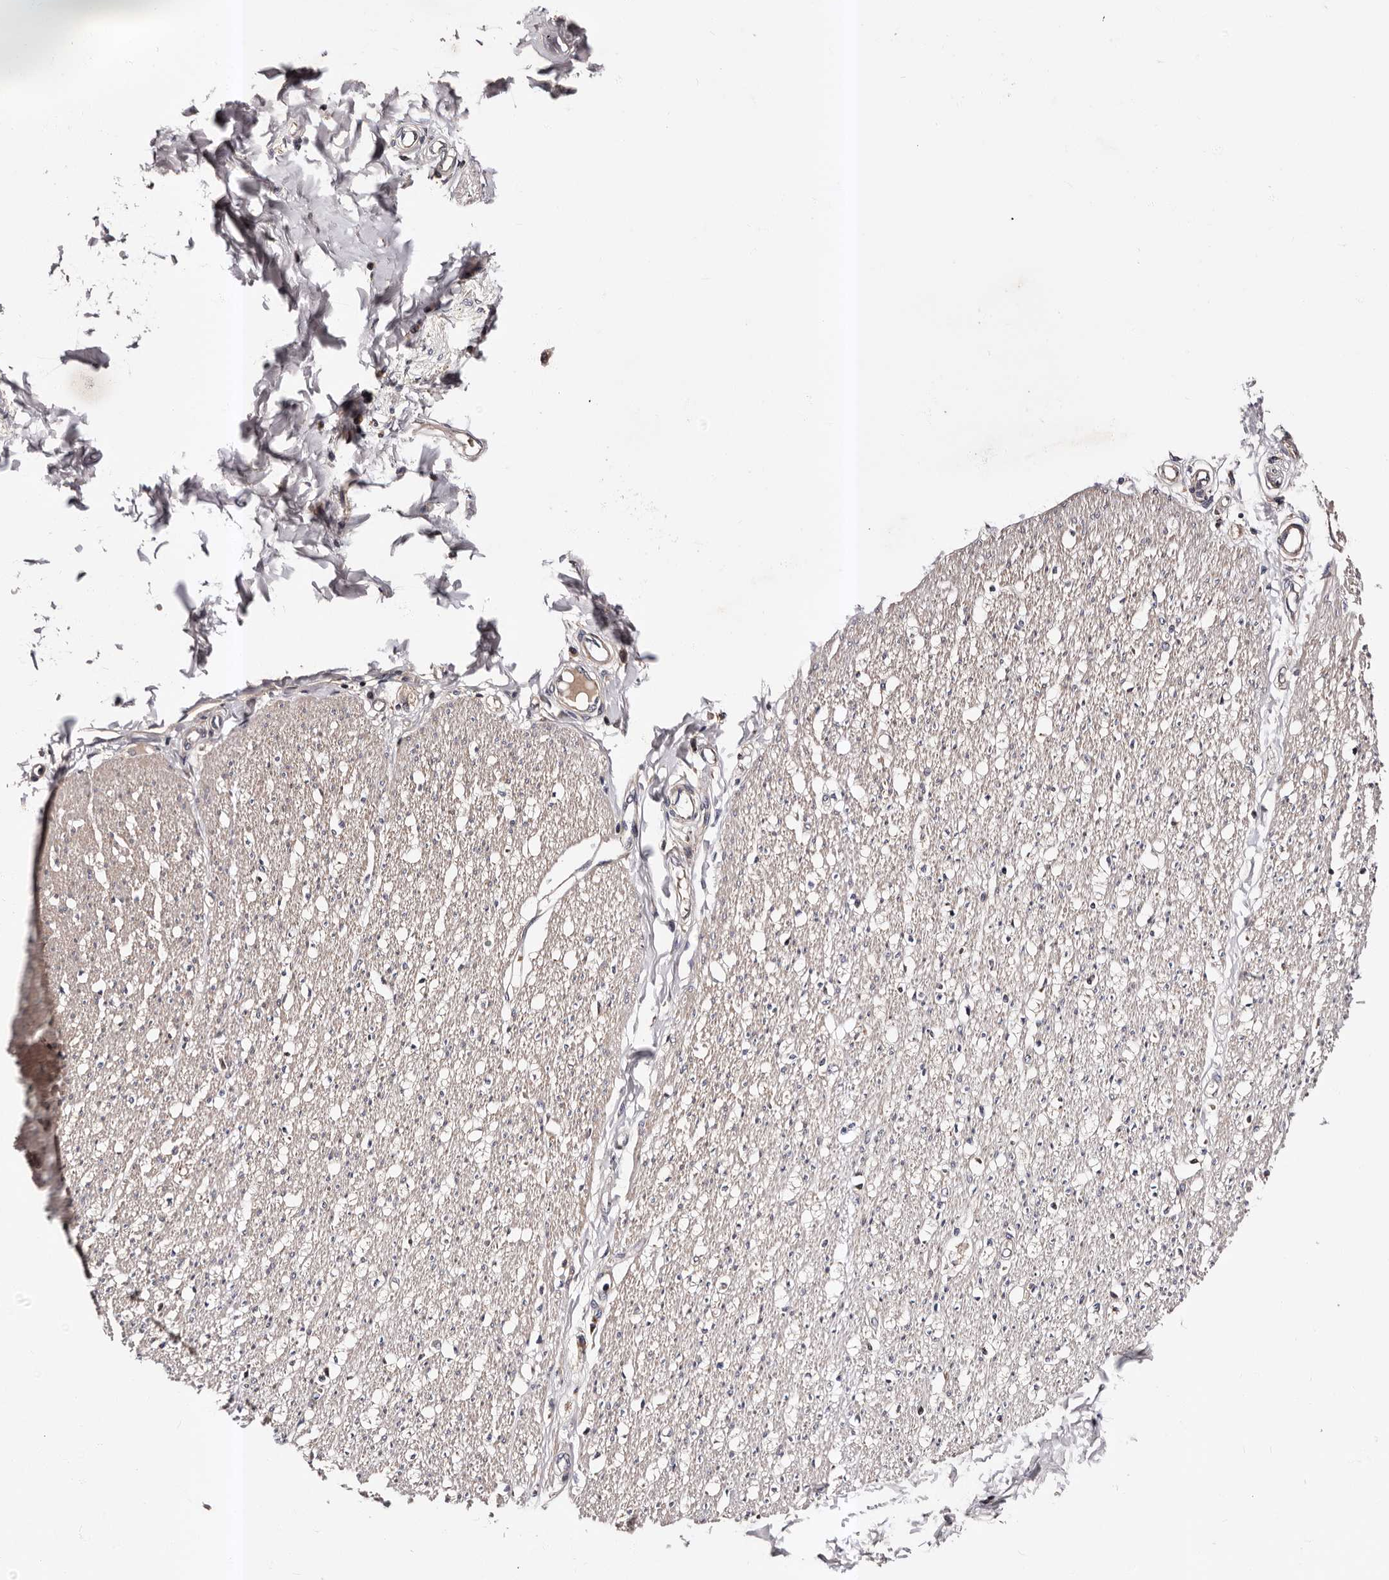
{"staining": {"intensity": "moderate", "quantity": "25%-75%", "location": "cytoplasmic/membranous"}, "tissue": "smooth muscle", "cell_type": "Smooth muscle cells", "image_type": "normal", "snomed": [{"axis": "morphology", "description": "Normal tissue, NOS"}, {"axis": "morphology", "description": "Adenocarcinoma, NOS"}, {"axis": "topography", "description": "Colon"}, {"axis": "topography", "description": "Peripheral nerve tissue"}], "caption": "DAB immunohistochemical staining of unremarkable smooth muscle exhibits moderate cytoplasmic/membranous protein staining in about 25%-75% of smooth muscle cells. Using DAB (brown) and hematoxylin (blue) stains, captured at high magnification using brightfield microscopy.", "gene": "ADCK5", "patient": {"sex": "male", "age": 14}}